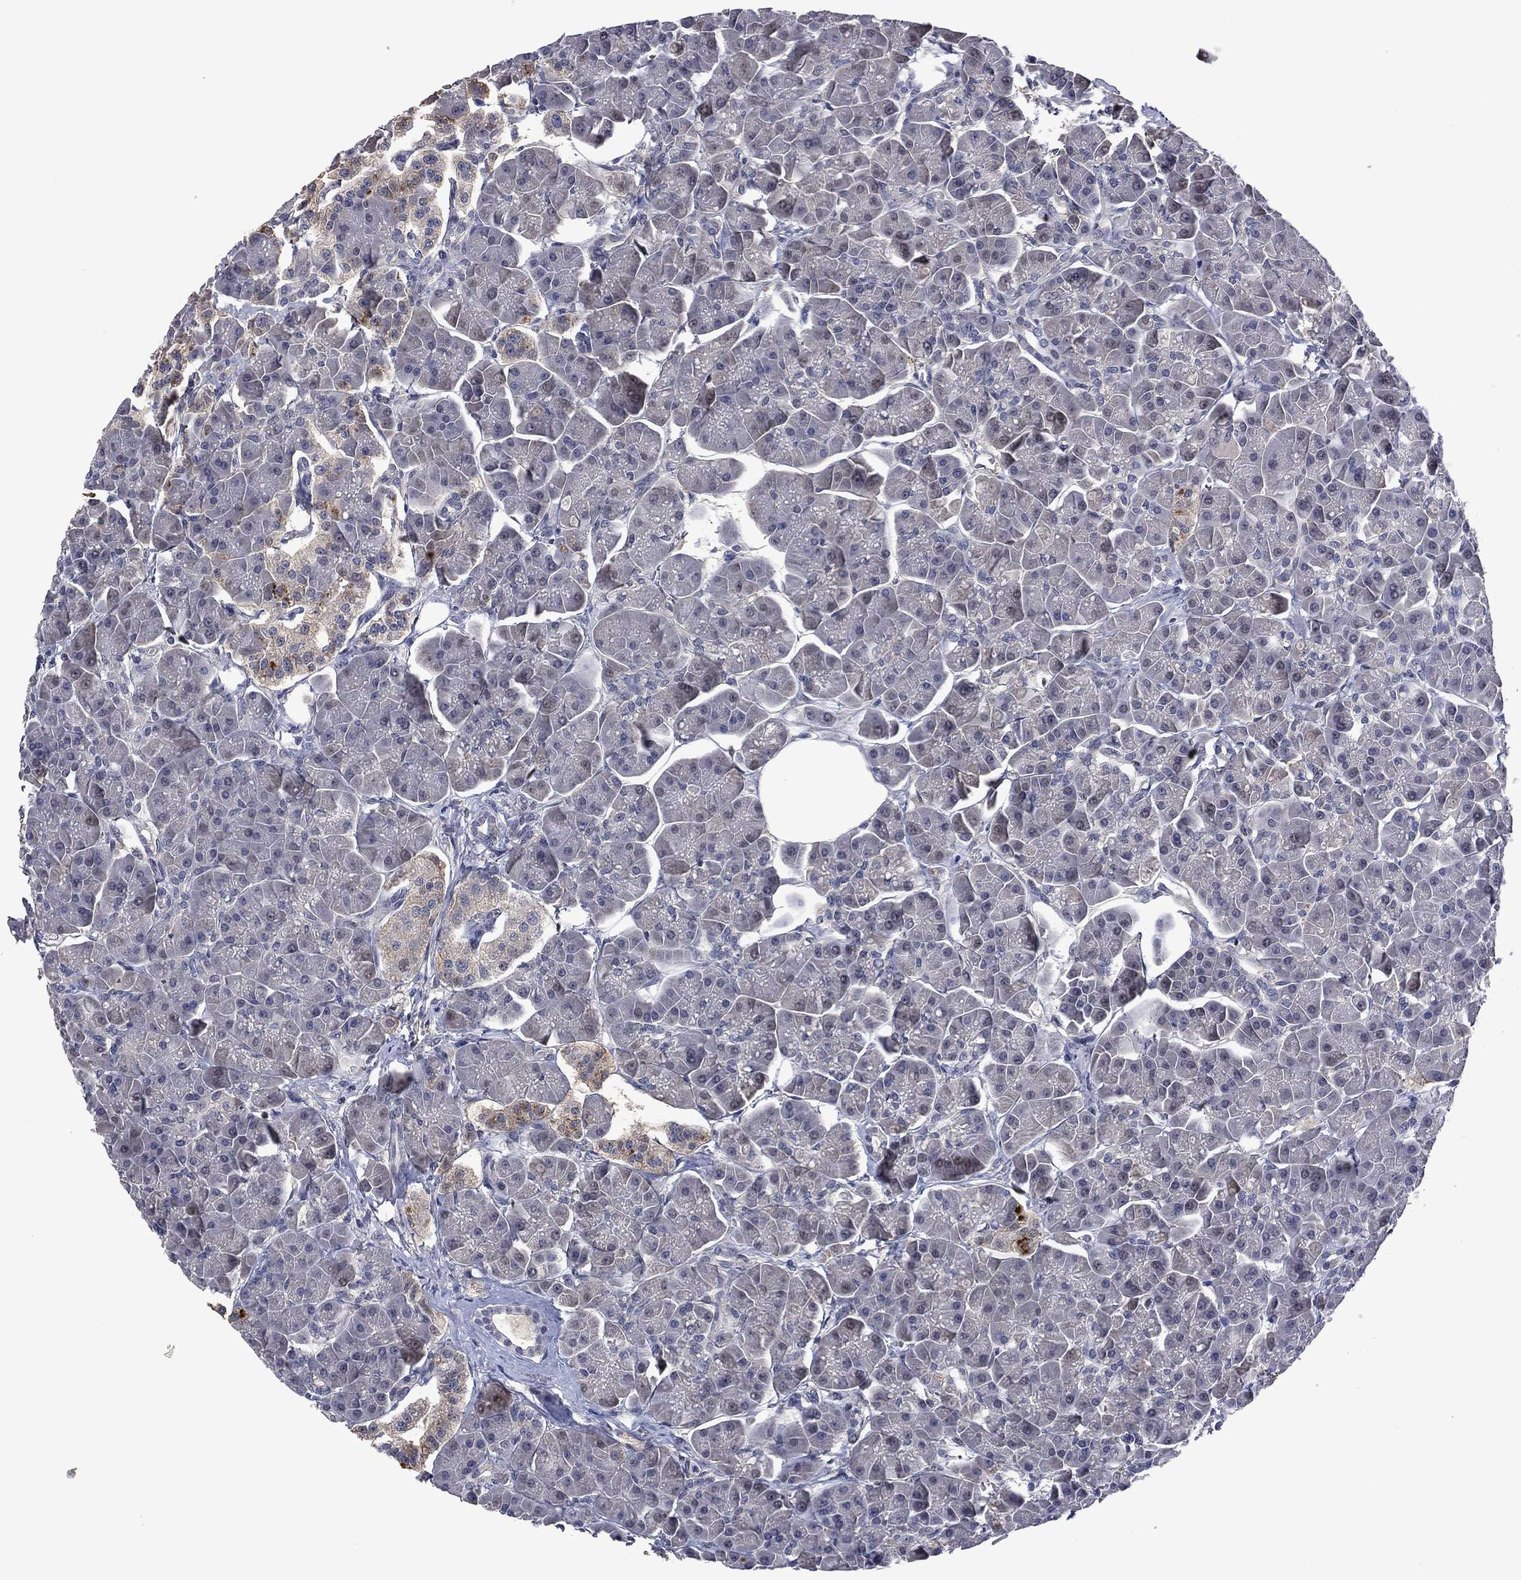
{"staining": {"intensity": "negative", "quantity": "none", "location": "none"}, "tissue": "pancreas", "cell_type": "Exocrine glandular cells", "image_type": "normal", "snomed": [{"axis": "morphology", "description": "Normal tissue, NOS"}, {"axis": "topography", "description": "Pancreas"}], "caption": "A high-resolution micrograph shows immunohistochemistry (IHC) staining of benign pancreas, which demonstrates no significant positivity in exocrine glandular cells.", "gene": "PHKA1", "patient": {"sex": "male", "age": 70}}